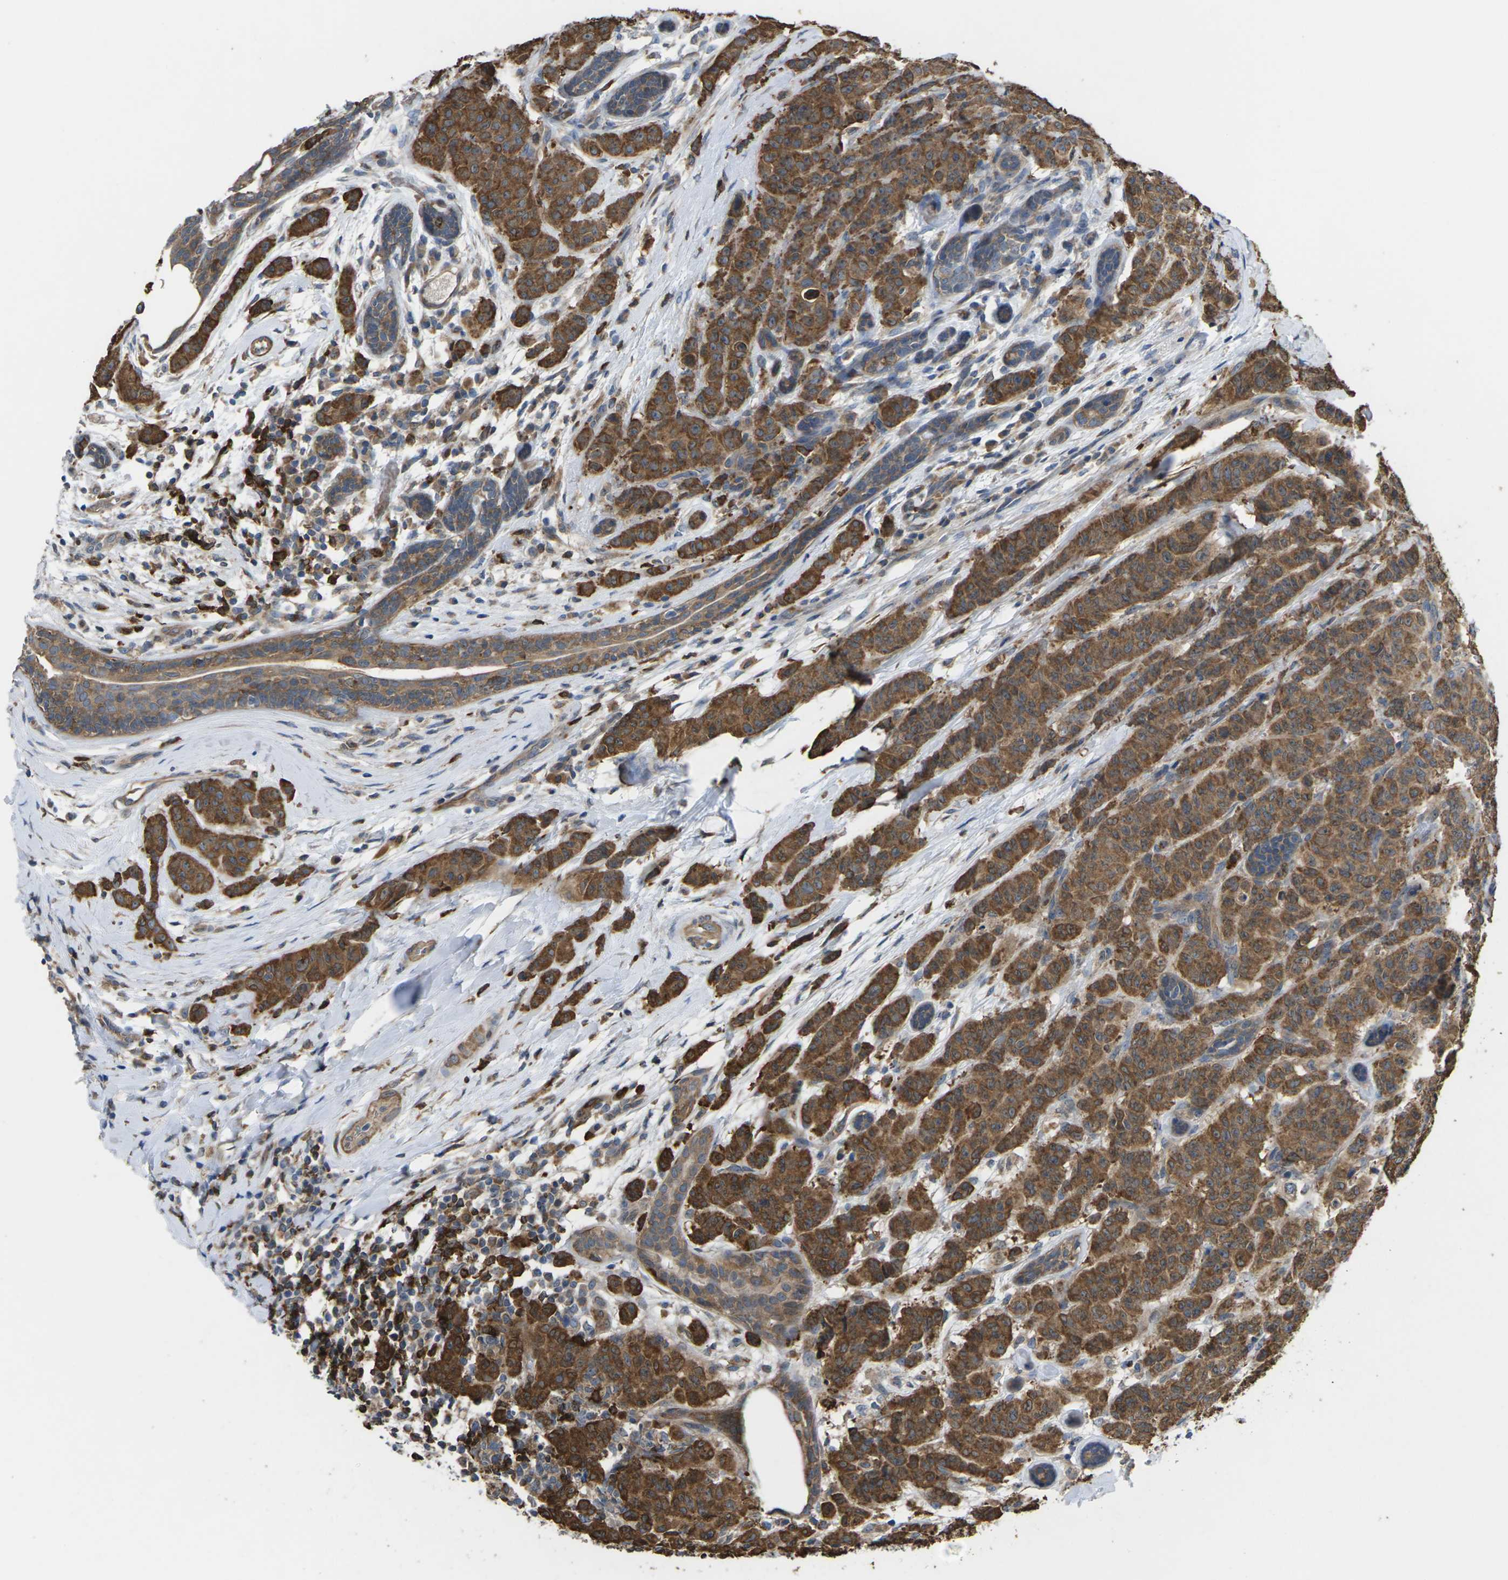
{"staining": {"intensity": "moderate", "quantity": ">75%", "location": "cytoplasmic/membranous"}, "tissue": "breast cancer", "cell_type": "Tumor cells", "image_type": "cancer", "snomed": [{"axis": "morphology", "description": "Normal tissue, NOS"}, {"axis": "morphology", "description": "Duct carcinoma"}, {"axis": "topography", "description": "Breast"}], "caption": "High-magnification brightfield microscopy of breast cancer (intraductal carcinoma) stained with DAB (brown) and counterstained with hematoxylin (blue). tumor cells exhibit moderate cytoplasmic/membranous staining is present in approximately>75% of cells.", "gene": "TIAM1", "patient": {"sex": "female", "age": 40}}